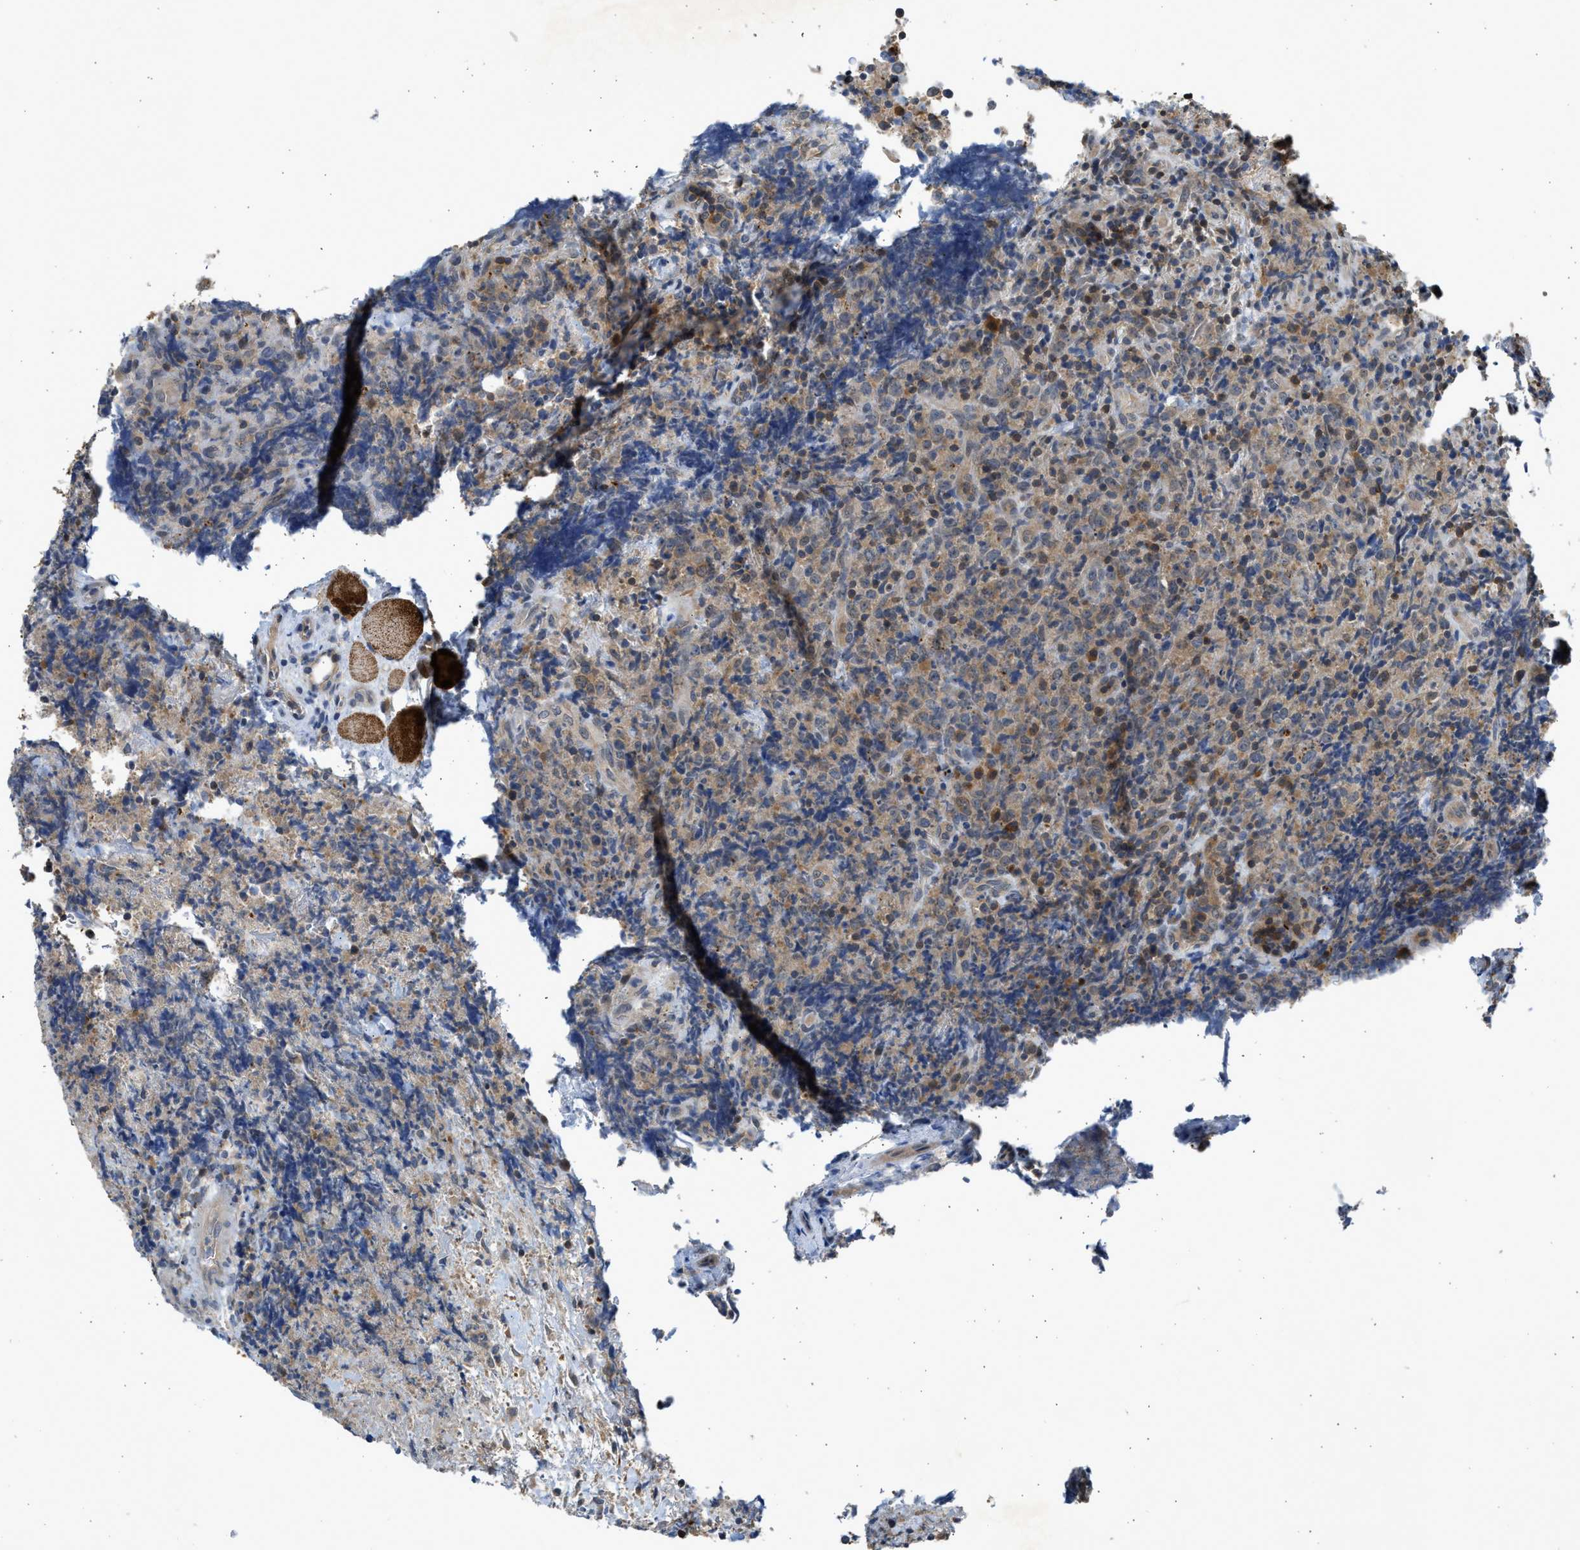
{"staining": {"intensity": "weak", "quantity": "25%-75%", "location": "cytoplasmic/membranous"}, "tissue": "lymphoma", "cell_type": "Tumor cells", "image_type": "cancer", "snomed": [{"axis": "morphology", "description": "Malignant lymphoma, non-Hodgkin's type, High grade"}, {"axis": "topography", "description": "Tonsil"}], "caption": "Weak cytoplasmic/membranous expression for a protein is seen in about 25%-75% of tumor cells of high-grade malignant lymphoma, non-Hodgkin's type using immunohistochemistry (IHC).", "gene": "MAPK7", "patient": {"sex": "female", "age": 36}}